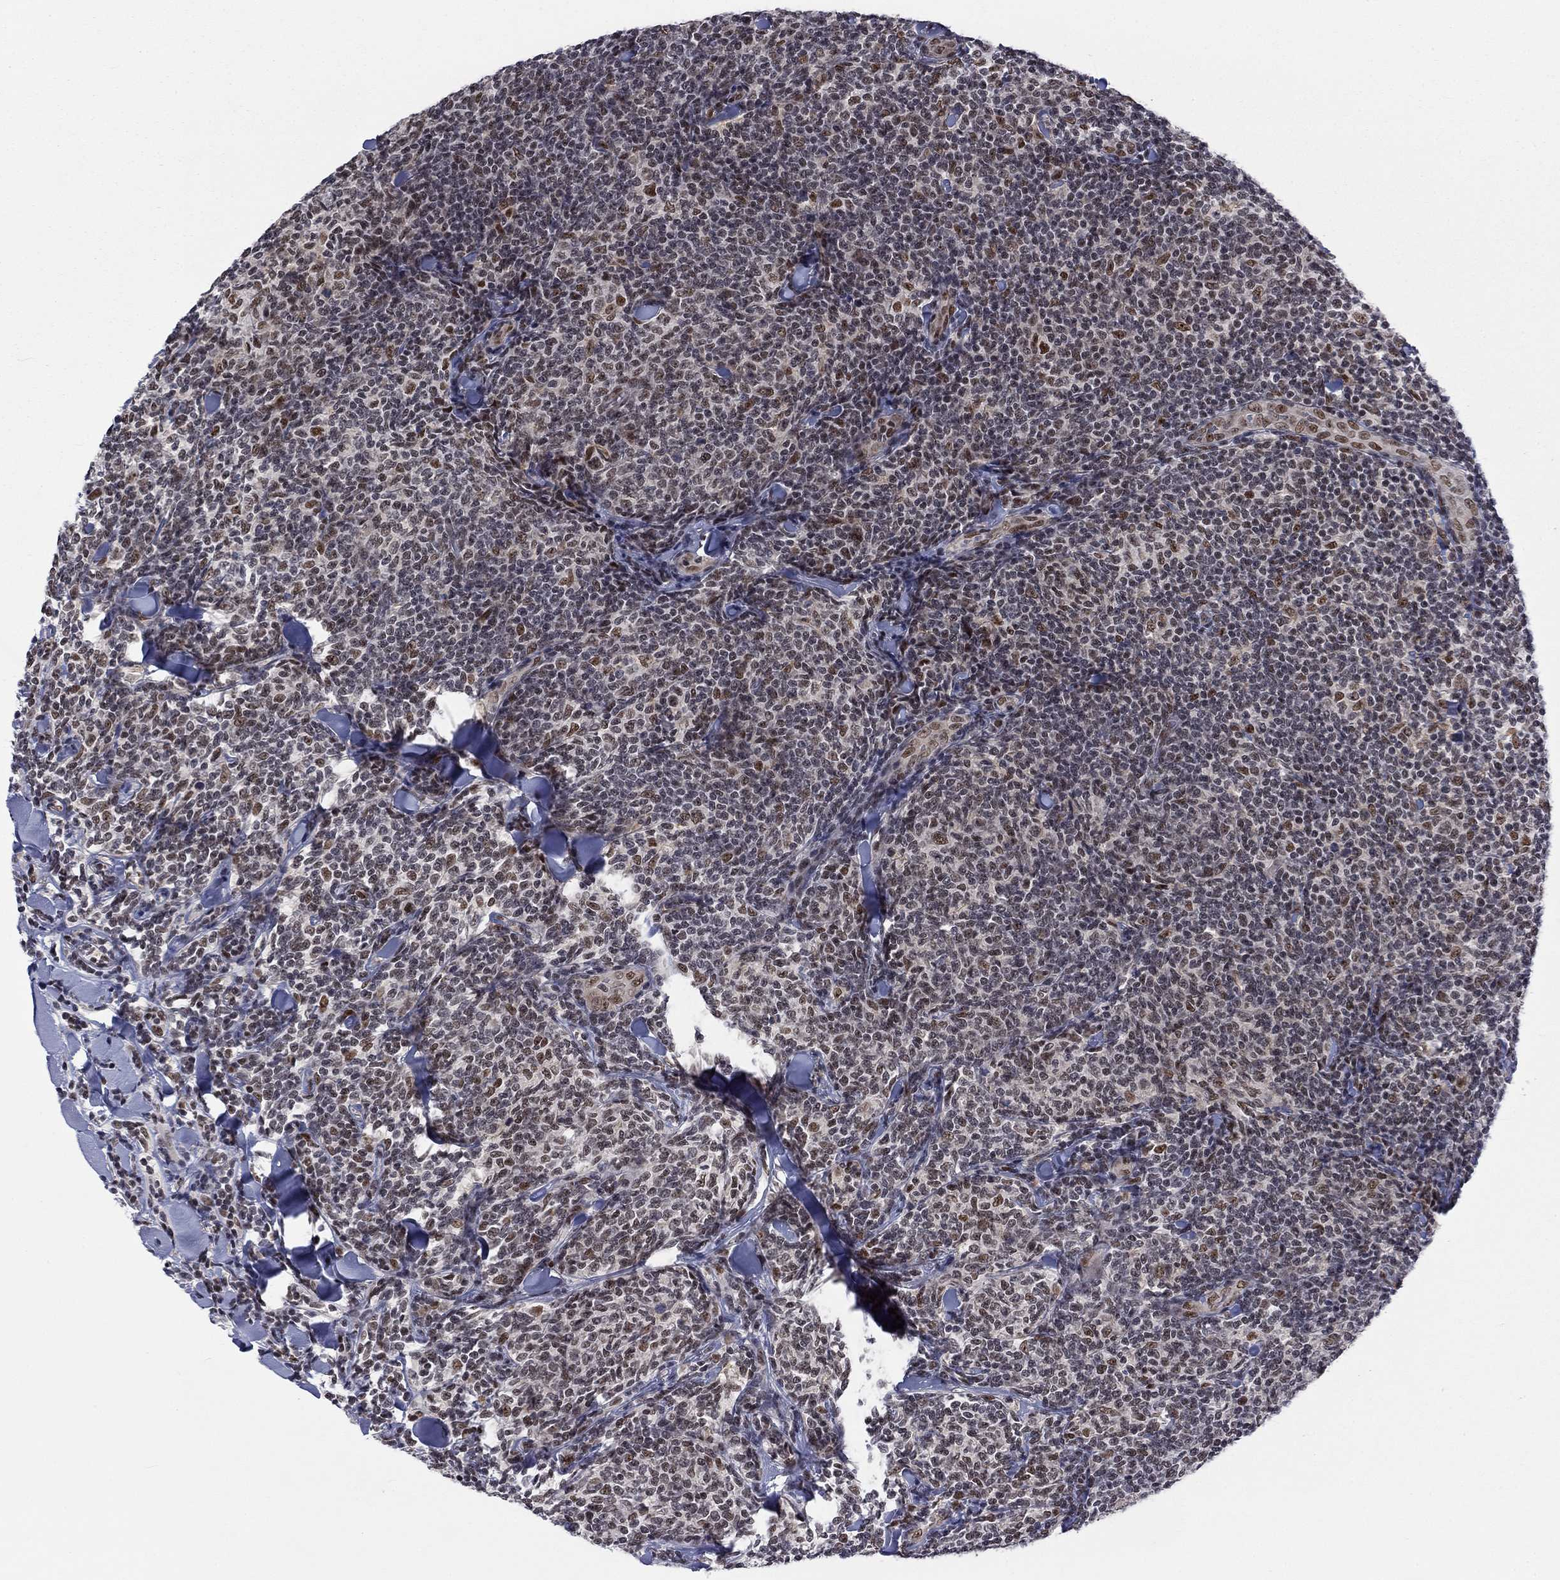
{"staining": {"intensity": "negative", "quantity": "none", "location": "none"}, "tissue": "lymphoma", "cell_type": "Tumor cells", "image_type": "cancer", "snomed": [{"axis": "morphology", "description": "Malignant lymphoma, non-Hodgkin's type, Low grade"}, {"axis": "topography", "description": "Lymph node"}], "caption": "This is a micrograph of IHC staining of low-grade malignant lymphoma, non-Hodgkin's type, which shows no positivity in tumor cells.", "gene": "FYTTD1", "patient": {"sex": "female", "age": 56}}